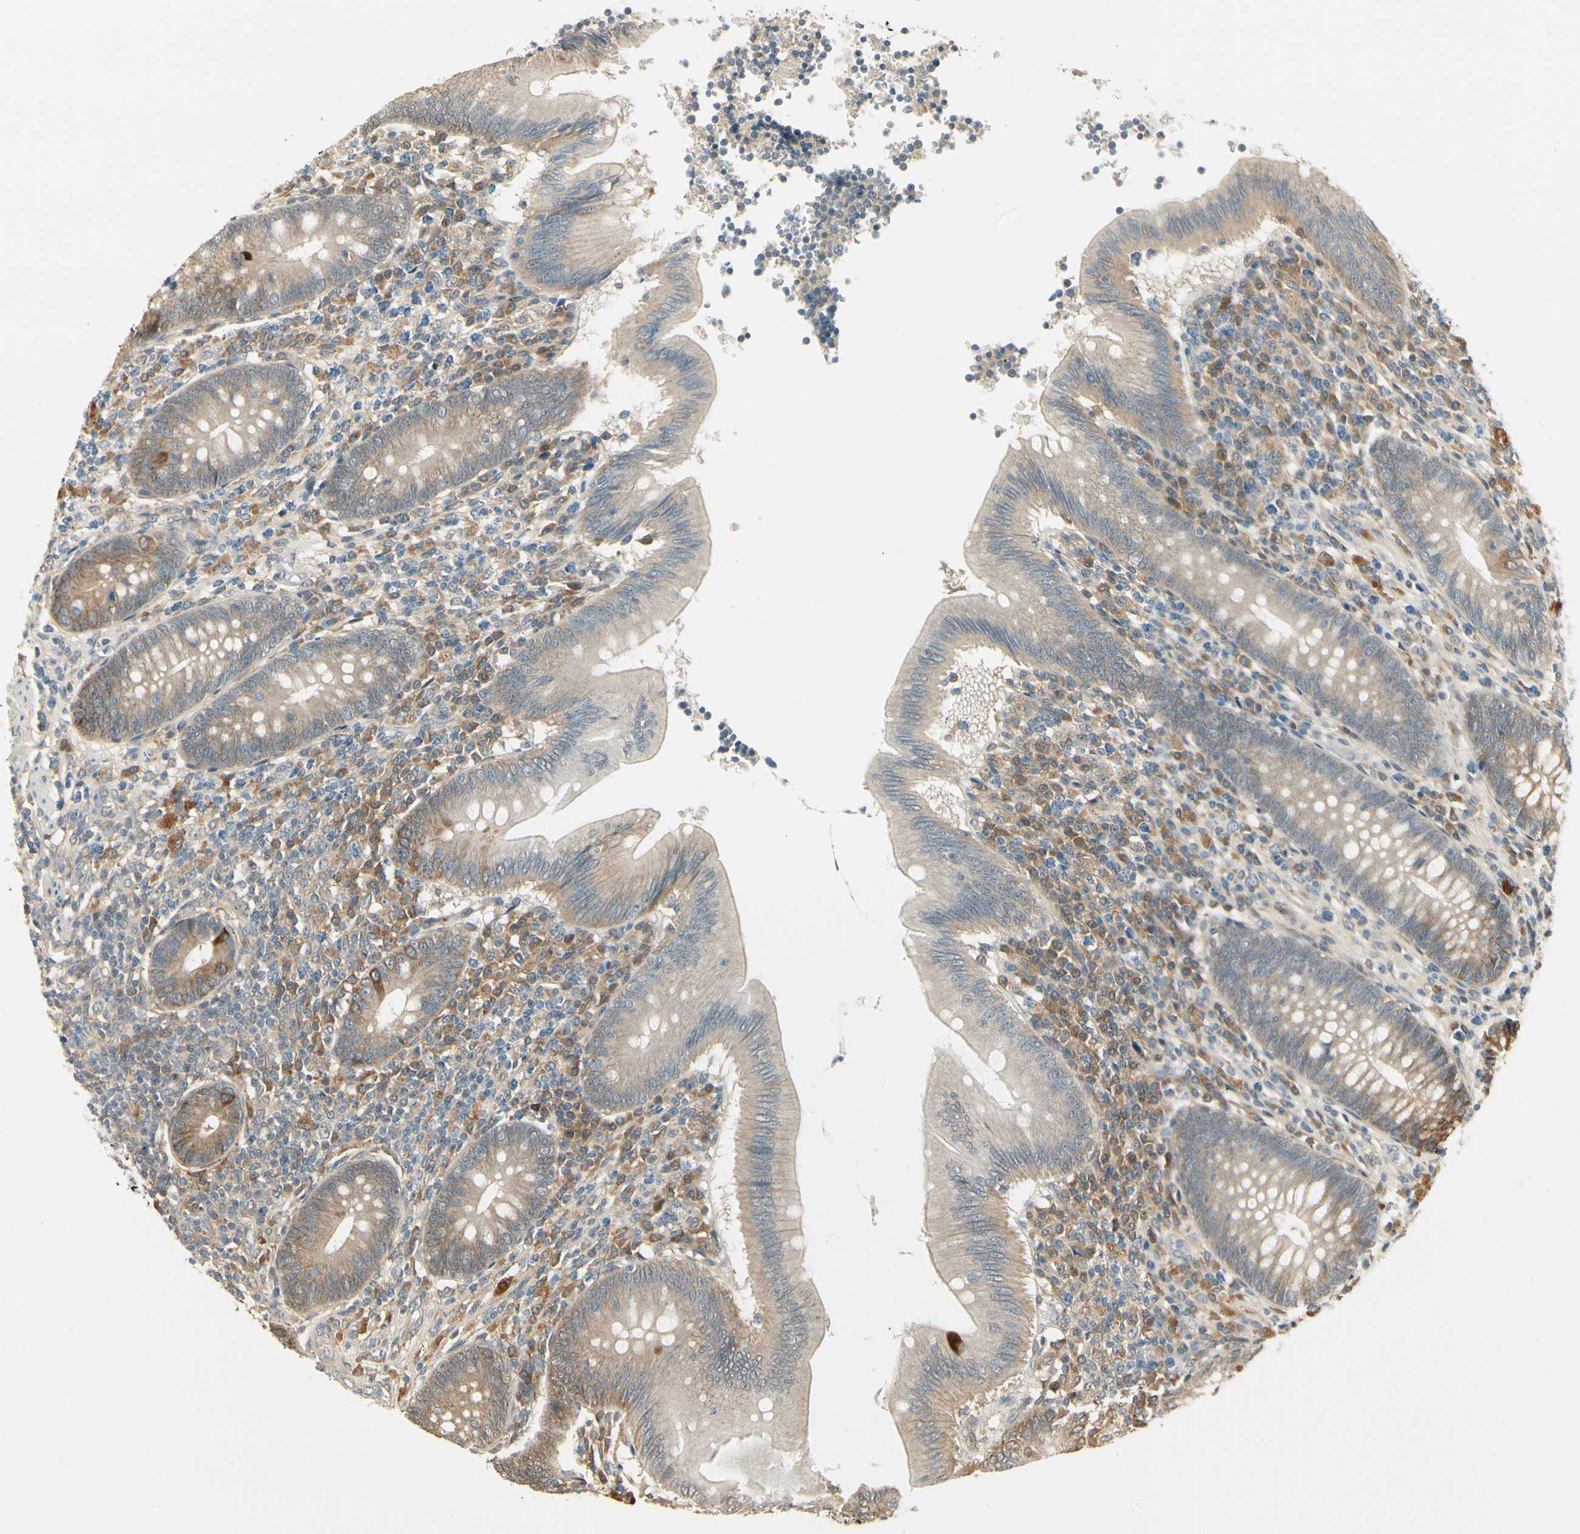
{"staining": {"intensity": "moderate", "quantity": "<25%", "location": "cytoplasmic/membranous"}, "tissue": "appendix", "cell_type": "Glandular cells", "image_type": "normal", "snomed": [{"axis": "morphology", "description": "Normal tissue, NOS"}, {"axis": "morphology", "description": "Inflammation, NOS"}, {"axis": "topography", "description": "Appendix"}], "caption": "Glandular cells demonstrate low levels of moderate cytoplasmic/membranous staining in approximately <25% of cells in normal appendix.", "gene": "EPHB3", "patient": {"sex": "male", "age": 46}}